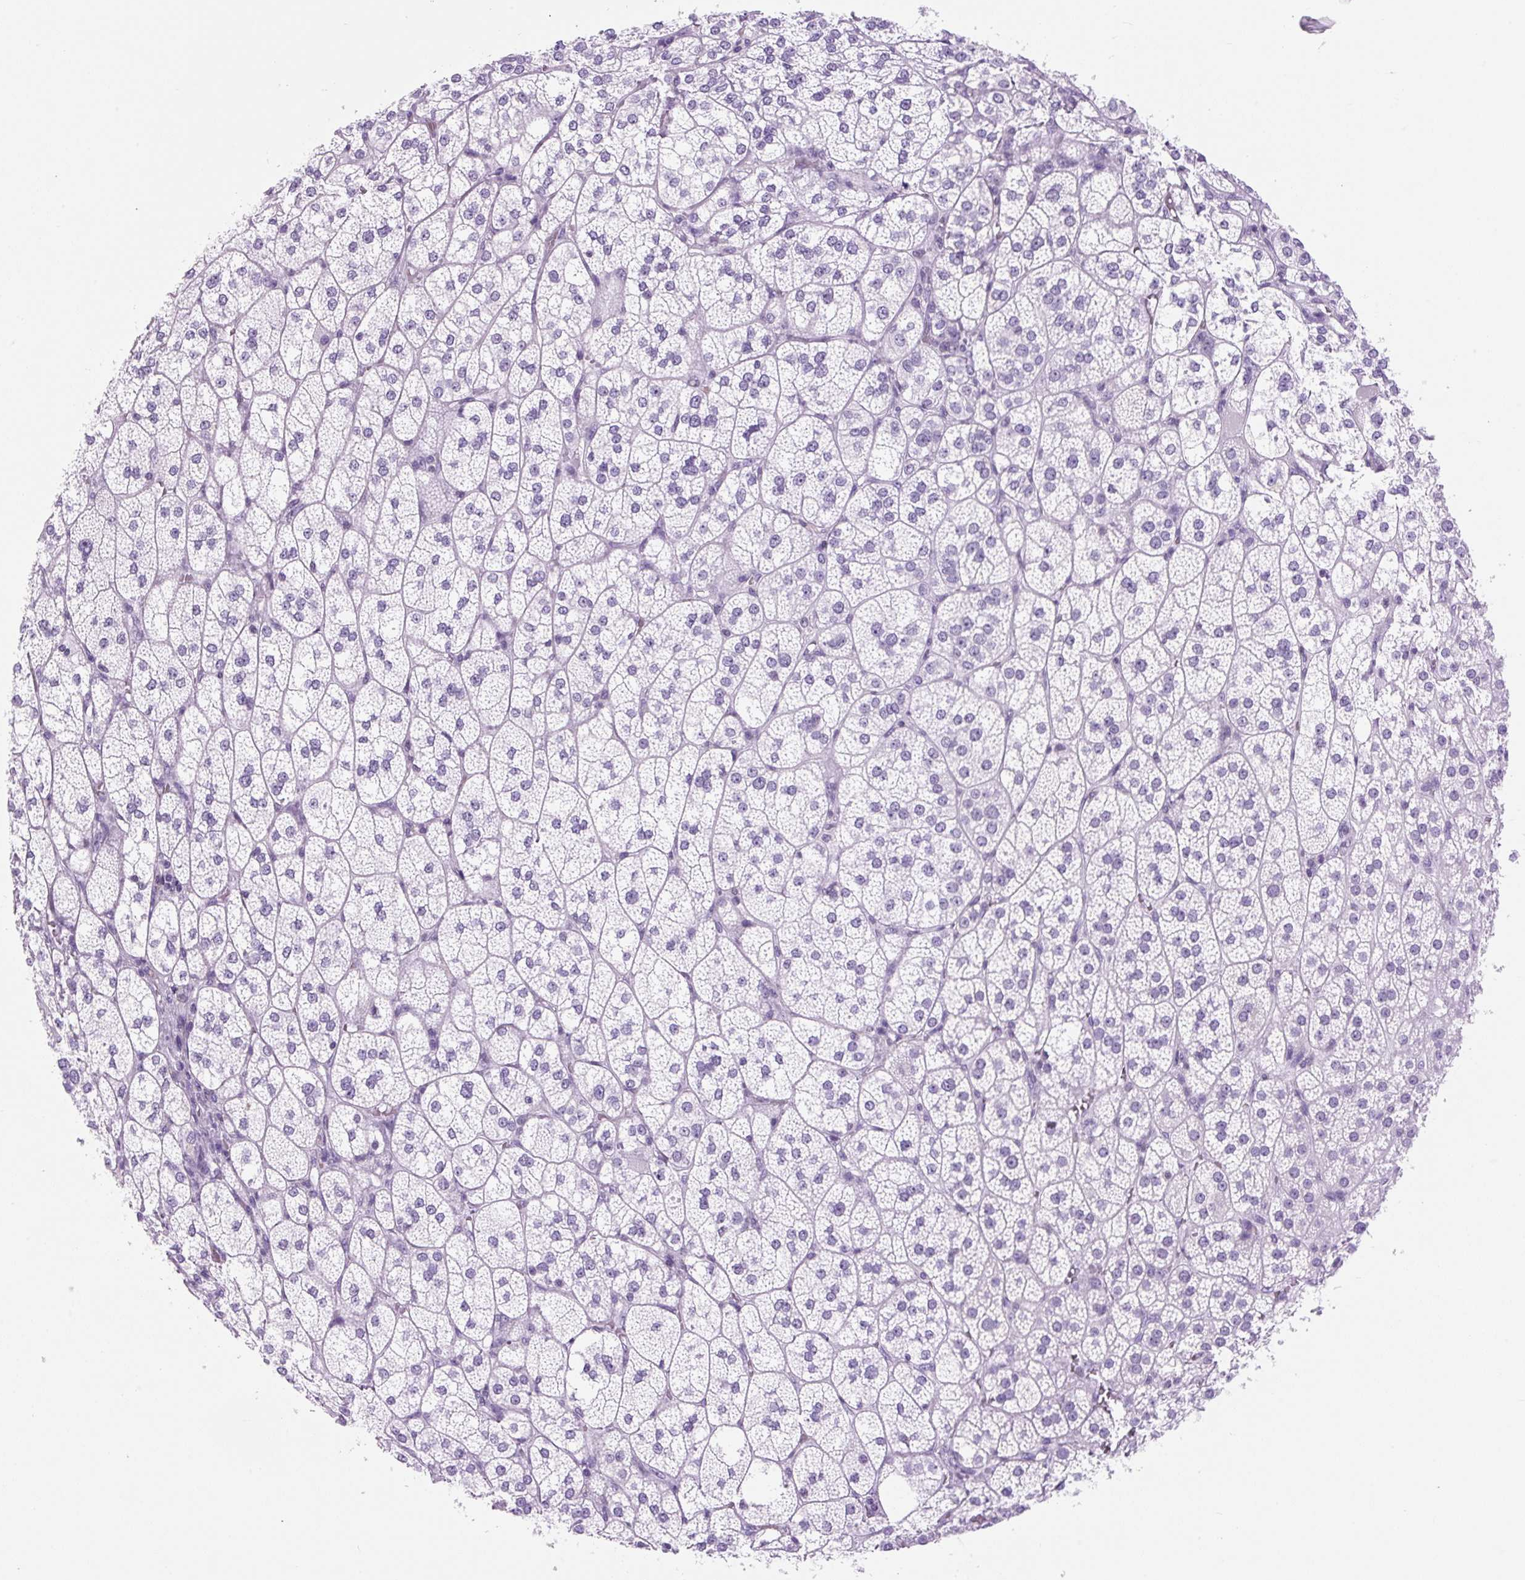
{"staining": {"intensity": "negative", "quantity": "none", "location": "none"}, "tissue": "adrenal gland", "cell_type": "Glandular cells", "image_type": "normal", "snomed": [{"axis": "morphology", "description": "Normal tissue, NOS"}, {"axis": "topography", "description": "Adrenal gland"}], "caption": "Human adrenal gland stained for a protein using immunohistochemistry demonstrates no expression in glandular cells.", "gene": "VPREB1", "patient": {"sex": "female", "age": 60}}